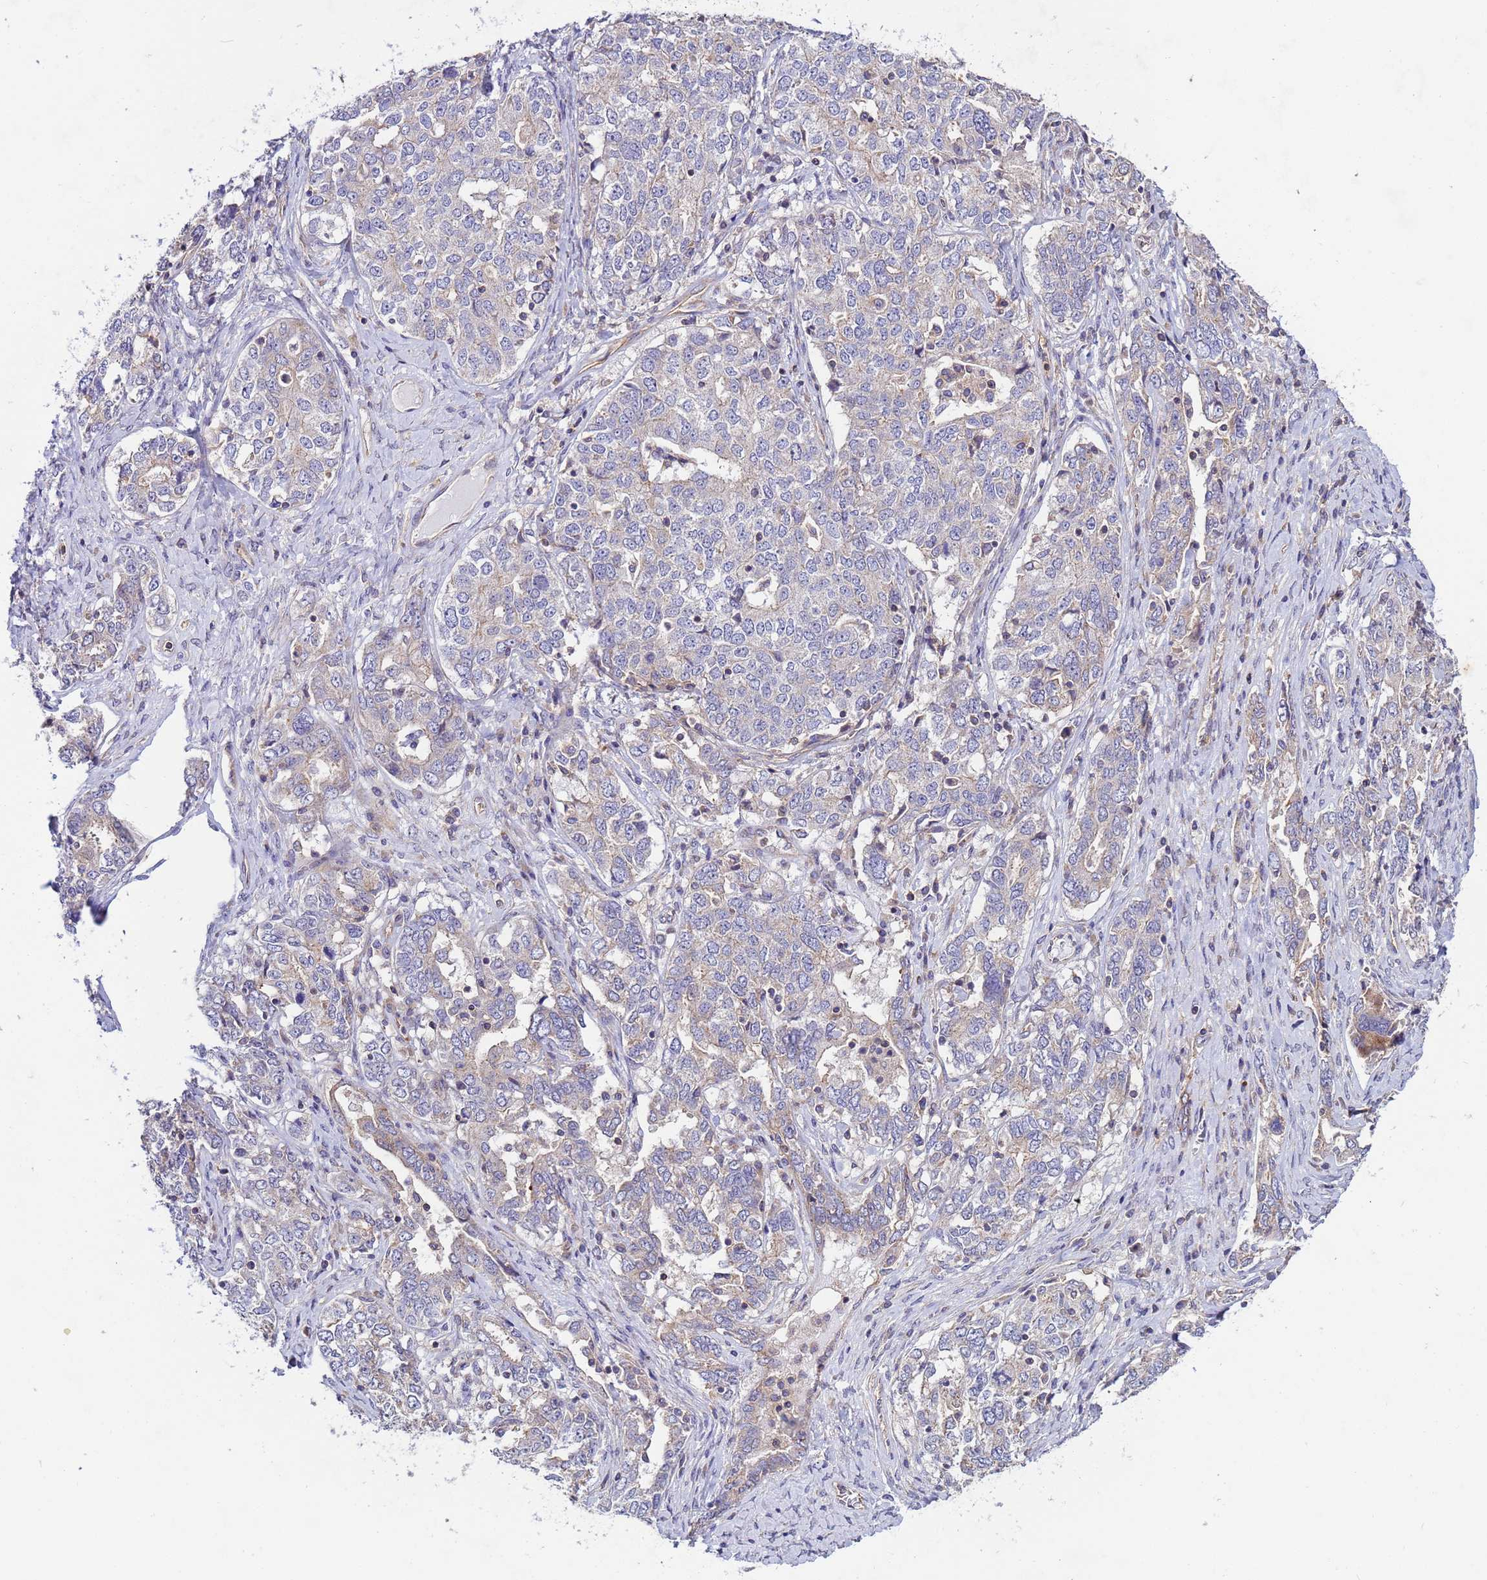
{"staining": {"intensity": "weak", "quantity": "<25%", "location": "cytoplasmic/membranous"}, "tissue": "ovarian cancer", "cell_type": "Tumor cells", "image_type": "cancer", "snomed": [{"axis": "morphology", "description": "Carcinoma, endometroid"}, {"axis": "topography", "description": "Ovary"}], "caption": "IHC photomicrograph of neoplastic tissue: human ovarian endometroid carcinoma stained with DAB demonstrates no significant protein expression in tumor cells.", "gene": "CDC34", "patient": {"sex": "female", "age": 62}}